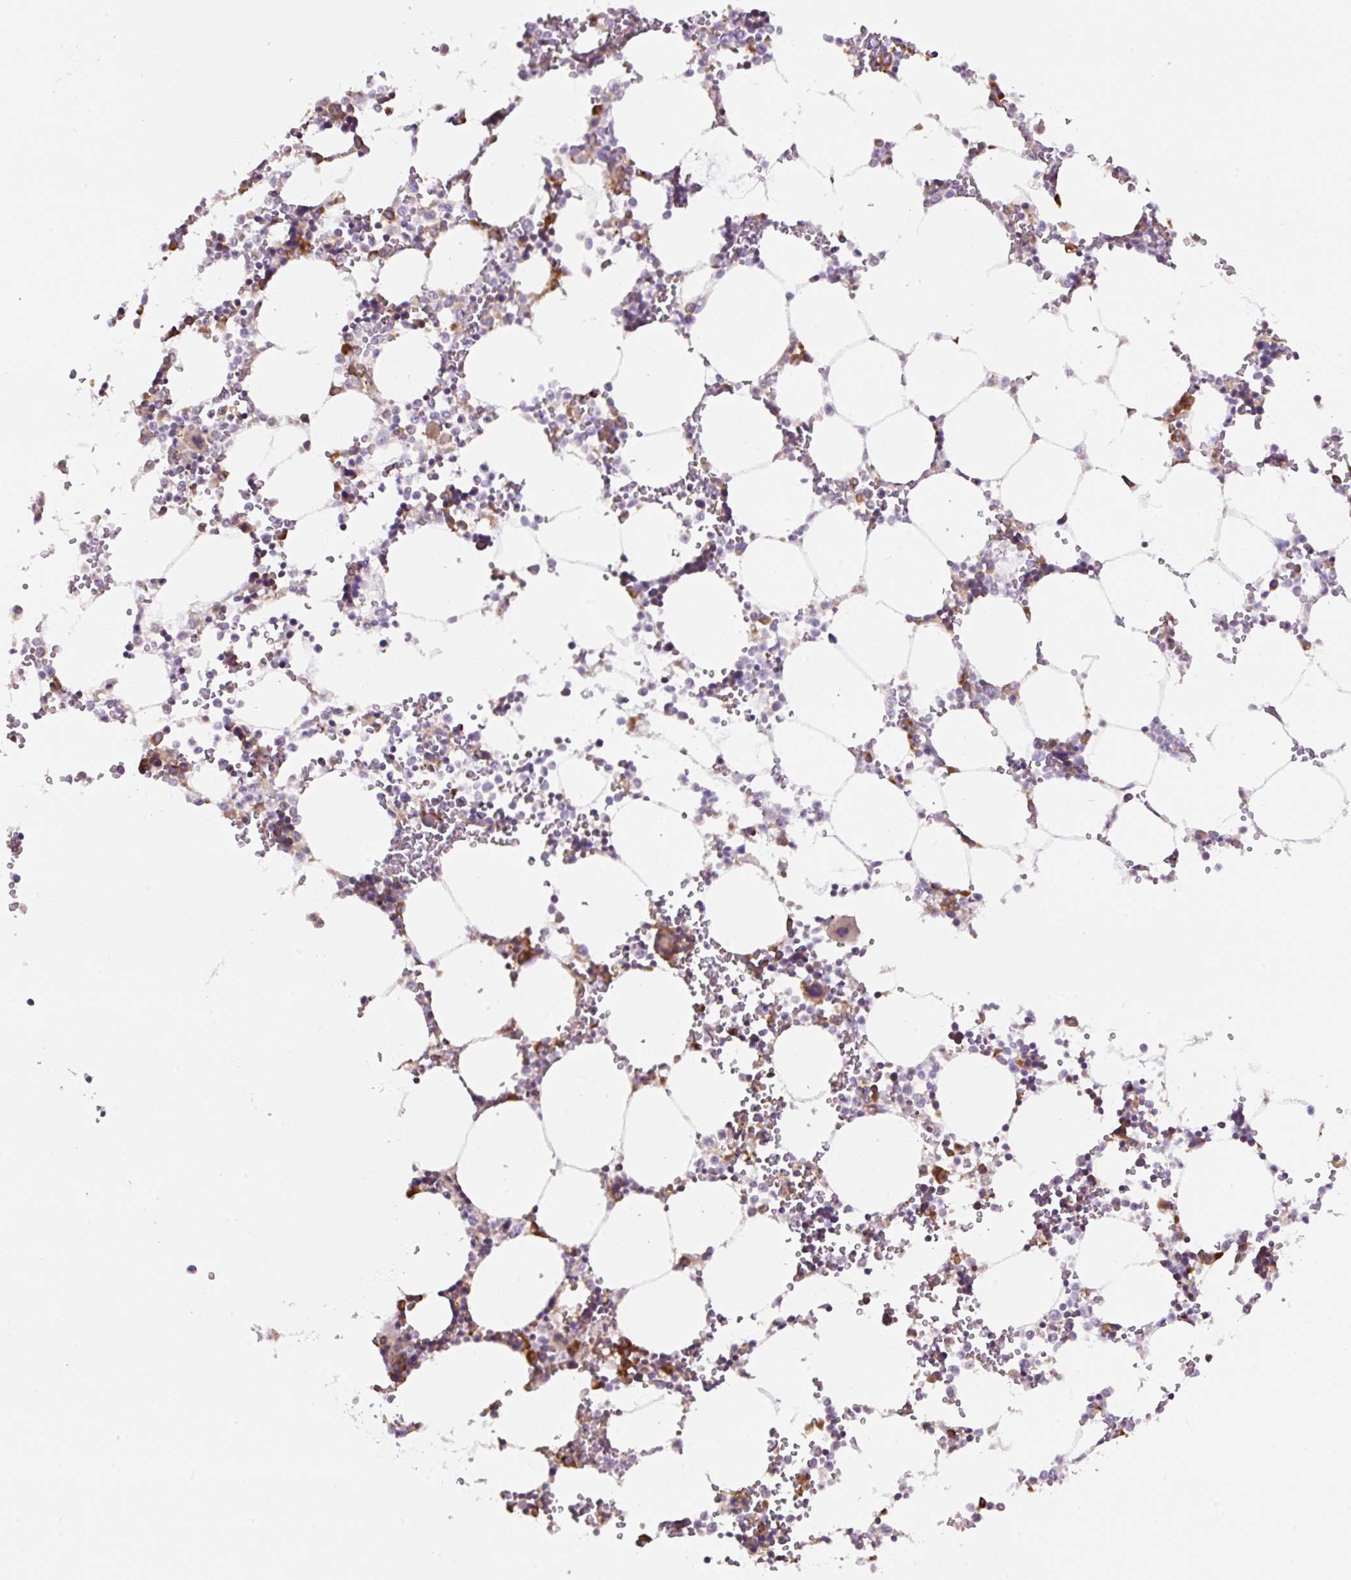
{"staining": {"intensity": "moderate", "quantity": "25%-75%", "location": "cytoplasmic/membranous"}, "tissue": "bone marrow", "cell_type": "Hematopoietic cells", "image_type": "normal", "snomed": [{"axis": "morphology", "description": "Normal tissue, NOS"}, {"axis": "topography", "description": "Bone marrow"}], "caption": "Immunohistochemistry of normal human bone marrow demonstrates medium levels of moderate cytoplasmic/membranous positivity in about 25%-75% of hematopoietic cells. (brown staining indicates protein expression, while blue staining denotes nuclei).", "gene": "RPS23", "patient": {"sex": "male", "age": 64}}